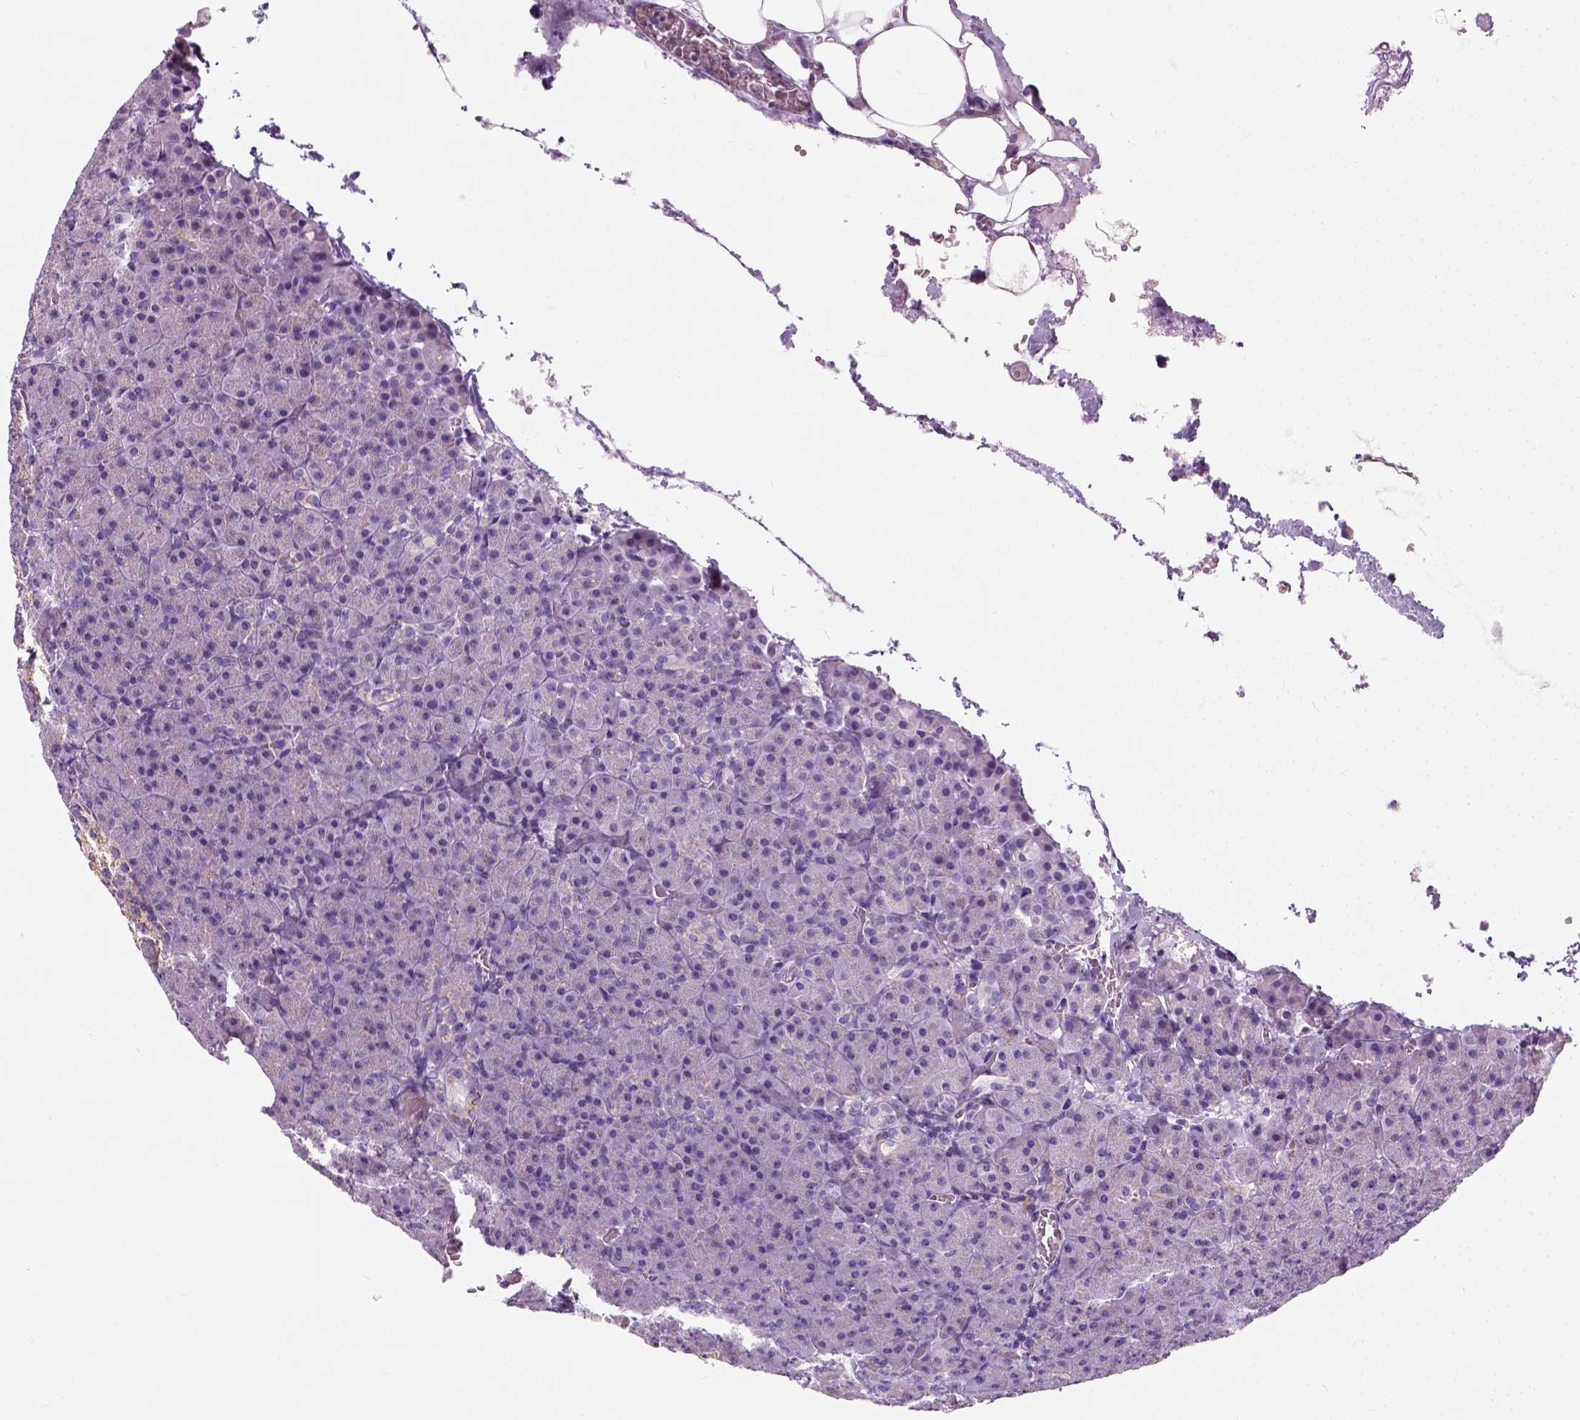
{"staining": {"intensity": "negative", "quantity": "none", "location": "none"}, "tissue": "pancreas", "cell_type": "Exocrine glandular cells", "image_type": "normal", "snomed": [{"axis": "morphology", "description": "Normal tissue, NOS"}, {"axis": "topography", "description": "Pancreas"}], "caption": "Immunohistochemistry of normal human pancreas displays no expression in exocrine glandular cells.", "gene": "CHODL", "patient": {"sex": "female", "age": 74}}